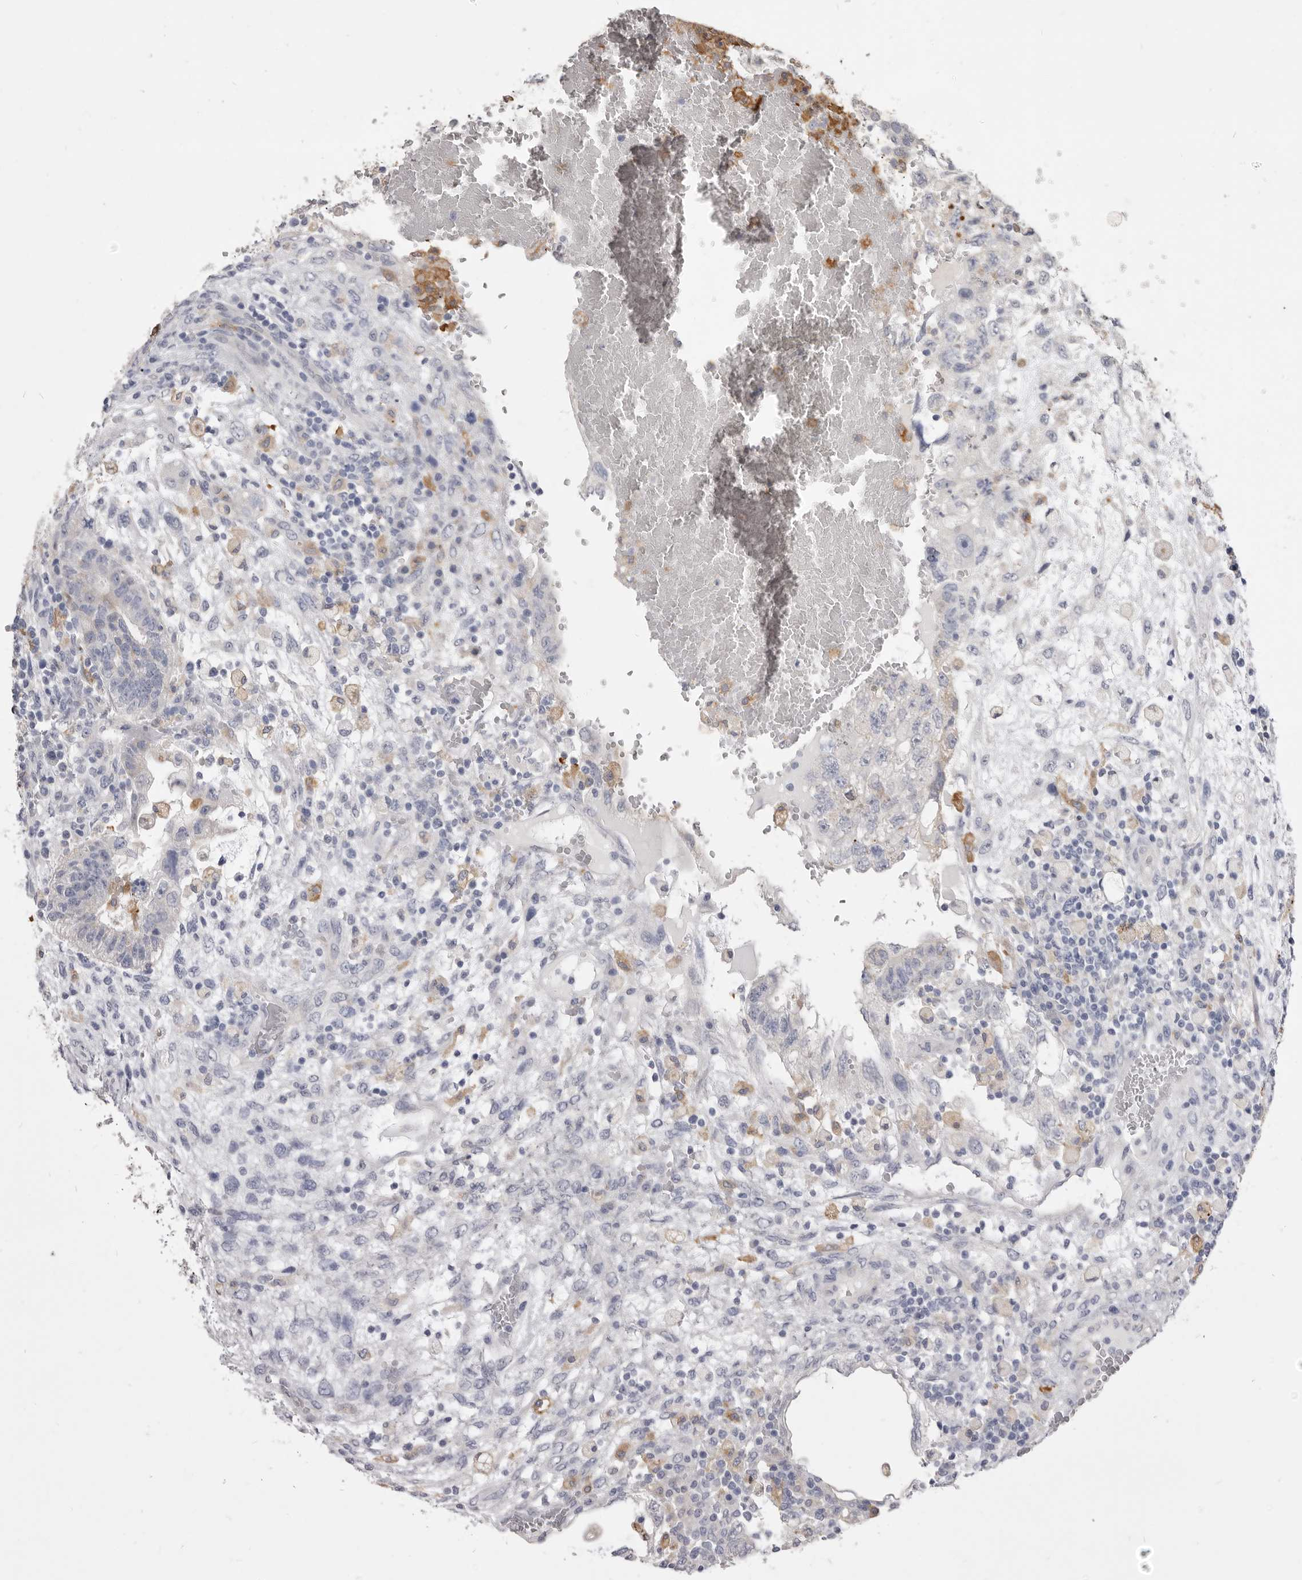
{"staining": {"intensity": "negative", "quantity": "none", "location": "none"}, "tissue": "testis cancer", "cell_type": "Tumor cells", "image_type": "cancer", "snomed": [{"axis": "morphology", "description": "Carcinoma, Embryonal, NOS"}, {"axis": "topography", "description": "Testis"}], "caption": "Tumor cells show no significant expression in testis cancer (embryonal carcinoma).", "gene": "VPS45", "patient": {"sex": "male", "age": 36}}